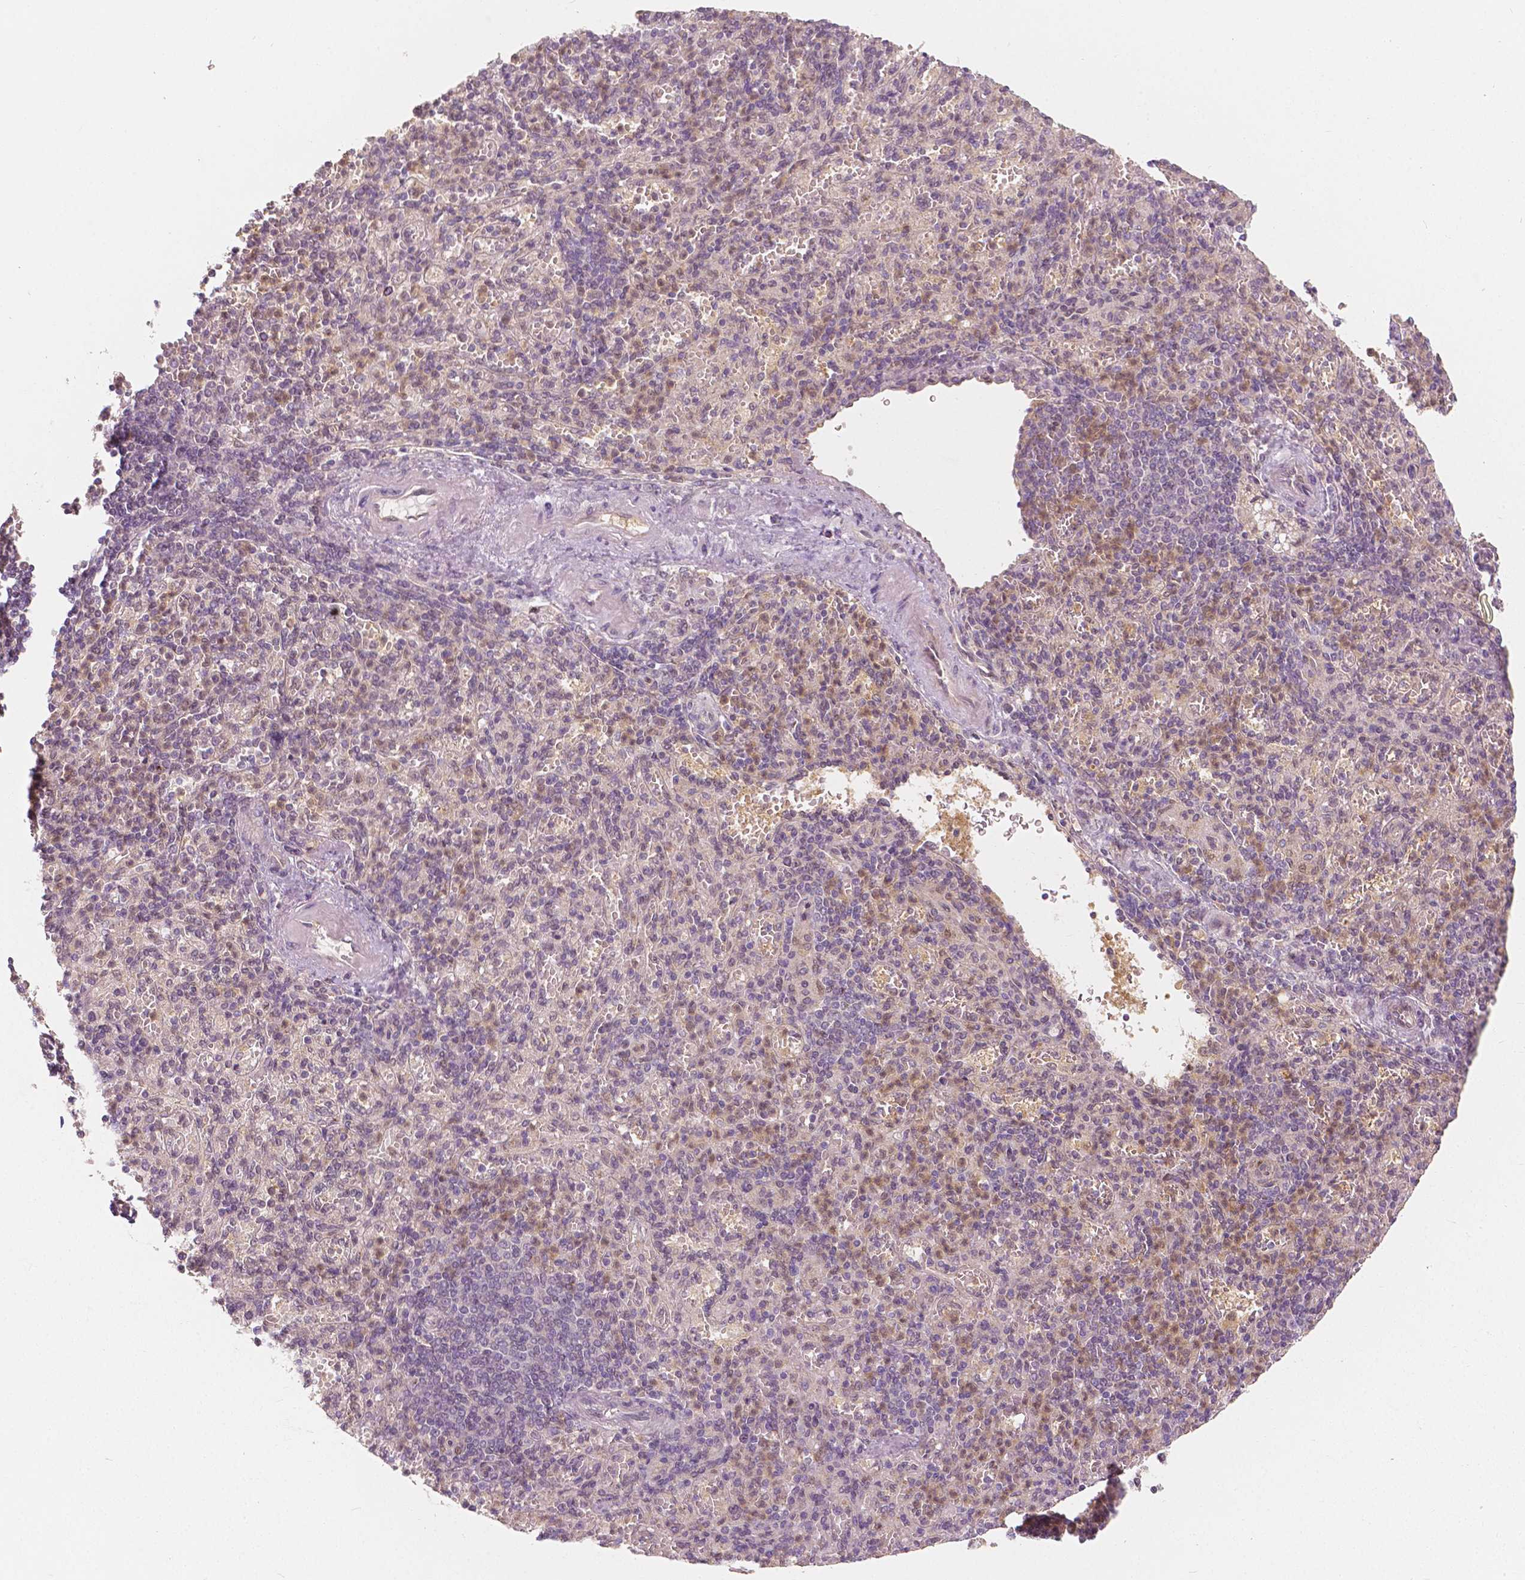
{"staining": {"intensity": "moderate", "quantity": "25%-75%", "location": "cytoplasmic/membranous"}, "tissue": "spleen", "cell_type": "Cells in red pulp", "image_type": "normal", "snomed": [{"axis": "morphology", "description": "Normal tissue, NOS"}, {"axis": "topography", "description": "Spleen"}], "caption": "Protein positivity by immunohistochemistry (IHC) shows moderate cytoplasmic/membranous staining in approximately 25%-75% of cells in red pulp in benign spleen. (DAB (3,3'-diaminobenzidine) IHC, brown staining for protein, blue staining for nuclei).", "gene": "NAPRT", "patient": {"sex": "female", "age": 74}}